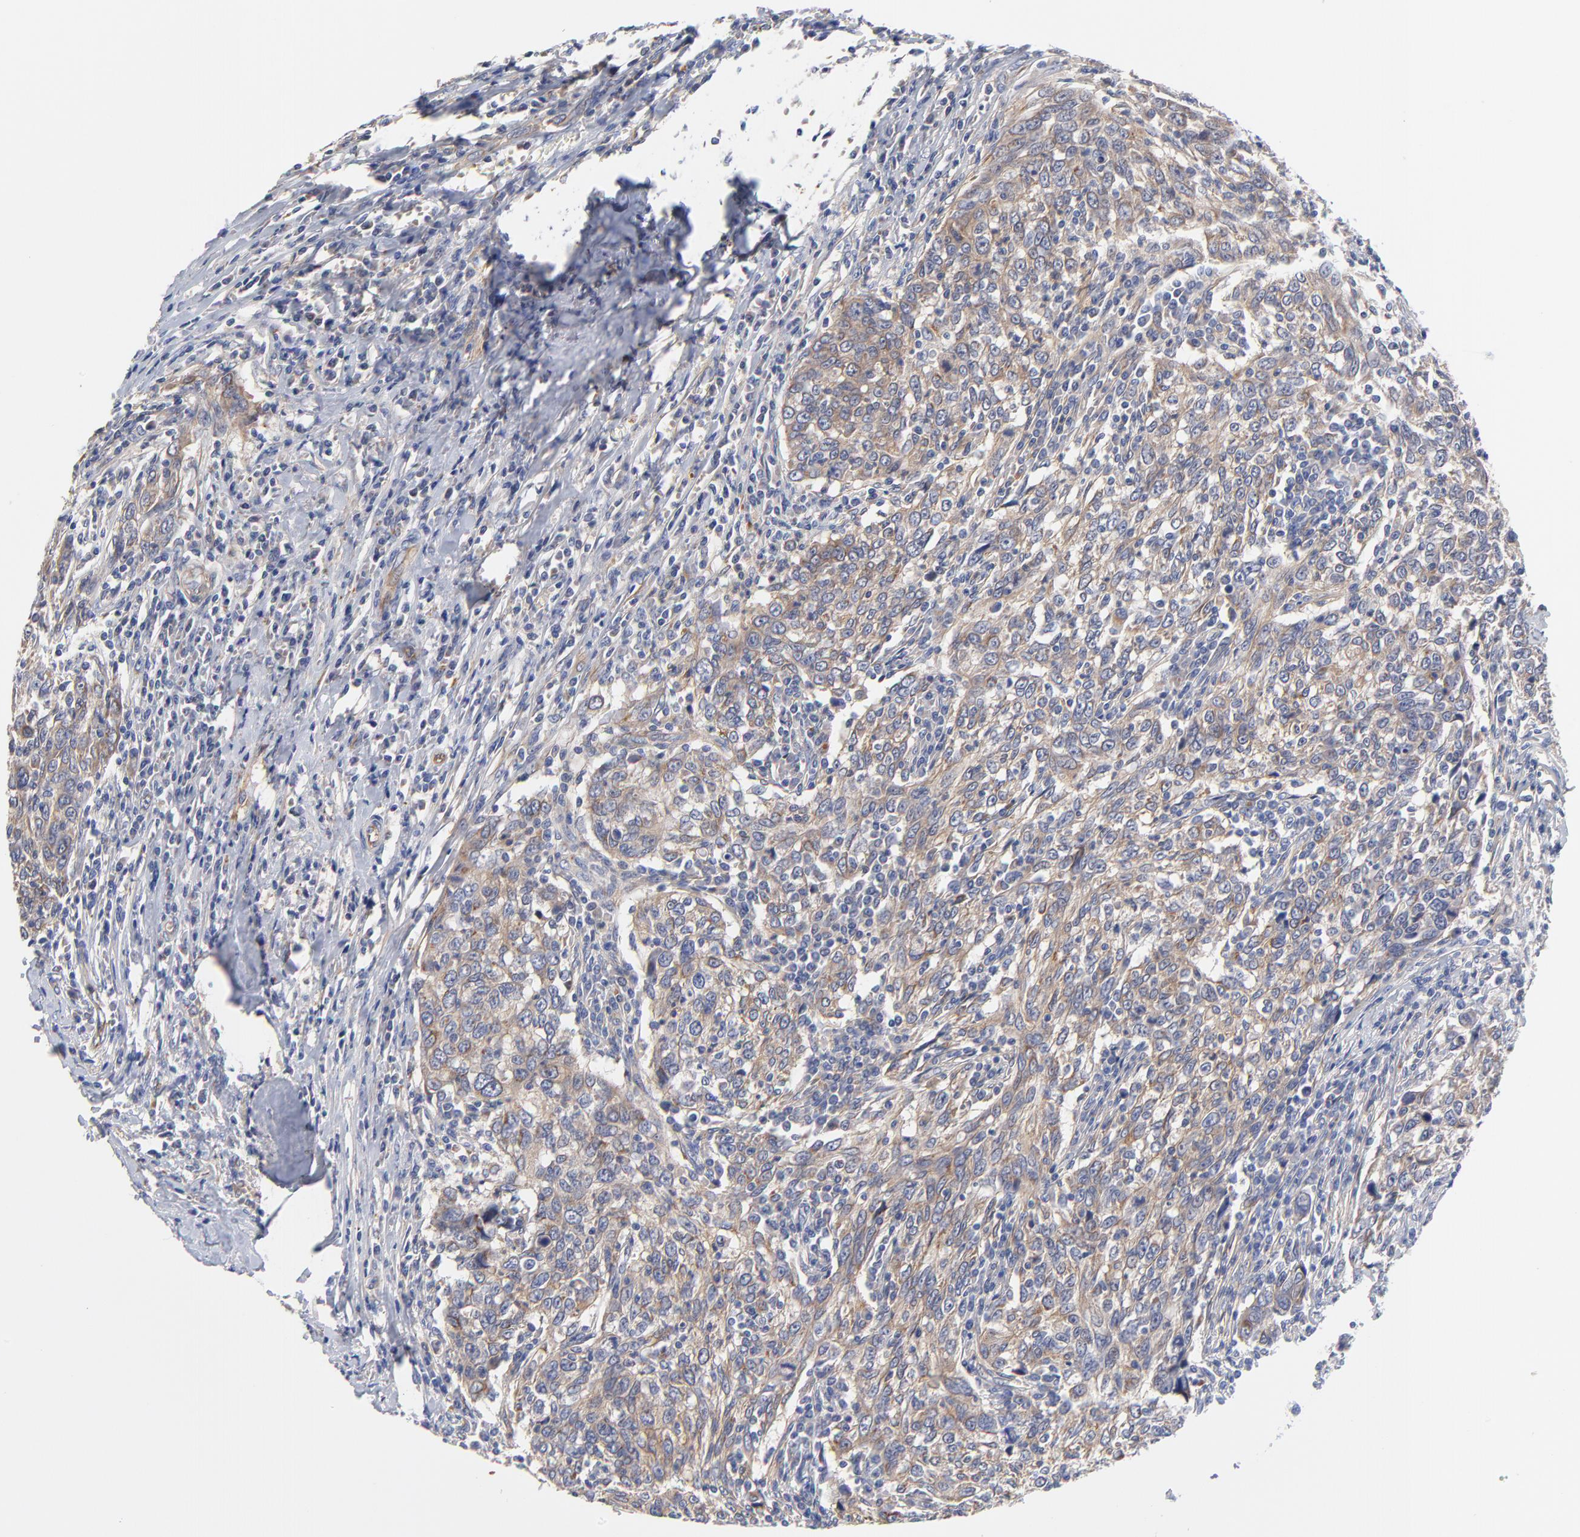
{"staining": {"intensity": "moderate", "quantity": ">75%", "location": "cytoplasmic/membranous"}, "tissue": "breast cancer", "cell_type": "Tumor cells", "image_type": "cancer", "snomed": [{"axis": "morphology", "description": "Duct carcinoma"}, {"axis": "topography", "description": "Breast"}], "caption": "This histopathology image exhibits IHC staining of breast cancer (intraductal carcinoma), with medium moderate cytoplasmic/membranous expression in about >75% of tumor cells.", "gene": "FBXL2", "patient": {"sex": "female", "age": 50}}